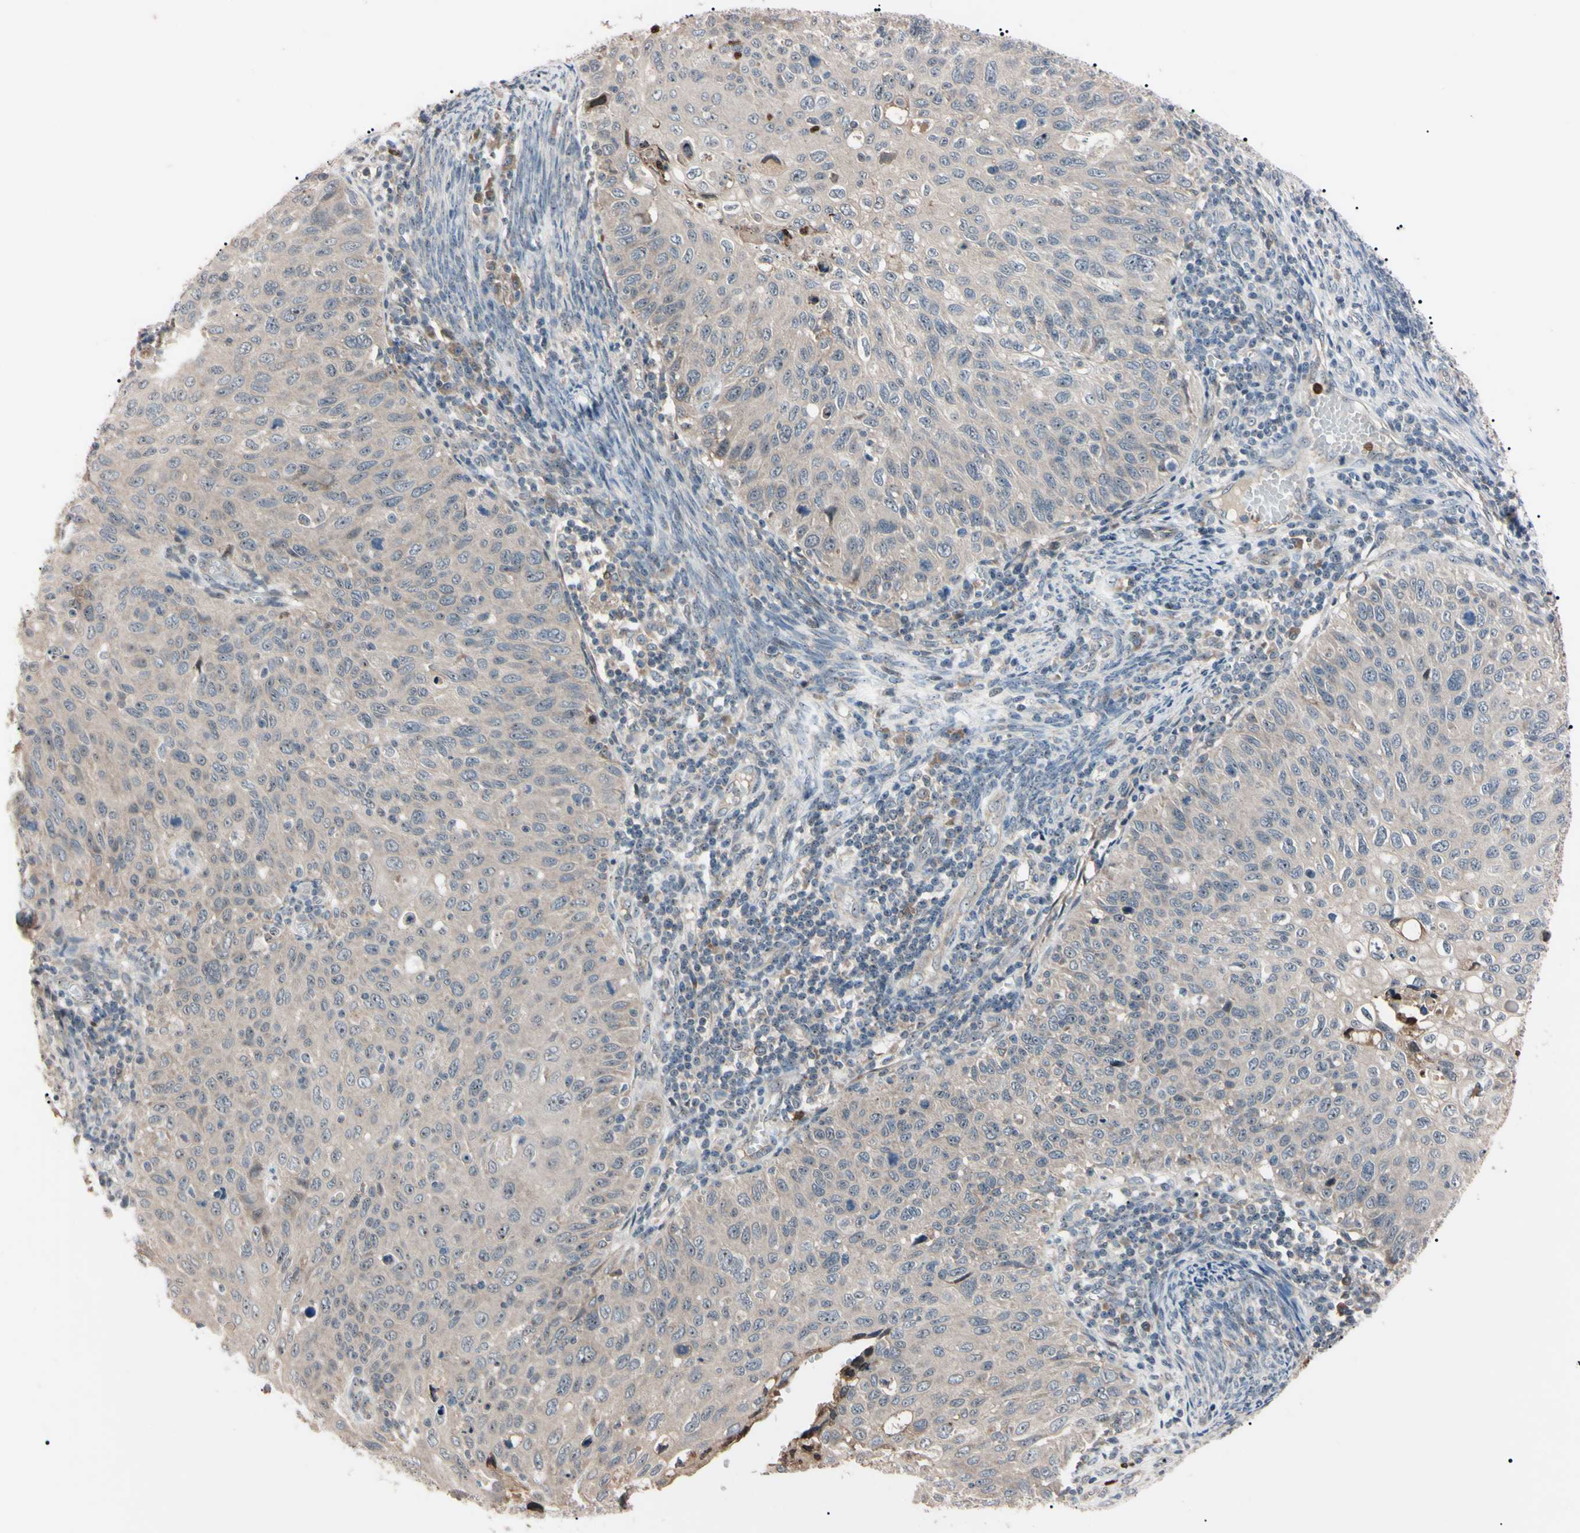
{"staining": {"intensity": "weak", "quantity": ">75%", "location": "cytoplasmic/membranous"}, "tissue": "cervical cancer", "cell_type": "Tumor cells", "image_type": "cancer", "snomed": [{"axis": "morphology", "description": "Squamous cell carcinoma, NOS"}, {"axis": "topography", "description": "Cervix"}], "caption": "A brown stain shows weak cytoplasmic/membranous staining of a protein in human cervical cancer tumor cells. Using DAB (3,3'-diaminobenzidine) (brown) and hematoxylin (blue) stains, captured at high magnification using brightfield microscopy.", "gene": "TRAF5", "patient": {"sex": "female", "age": 70}}